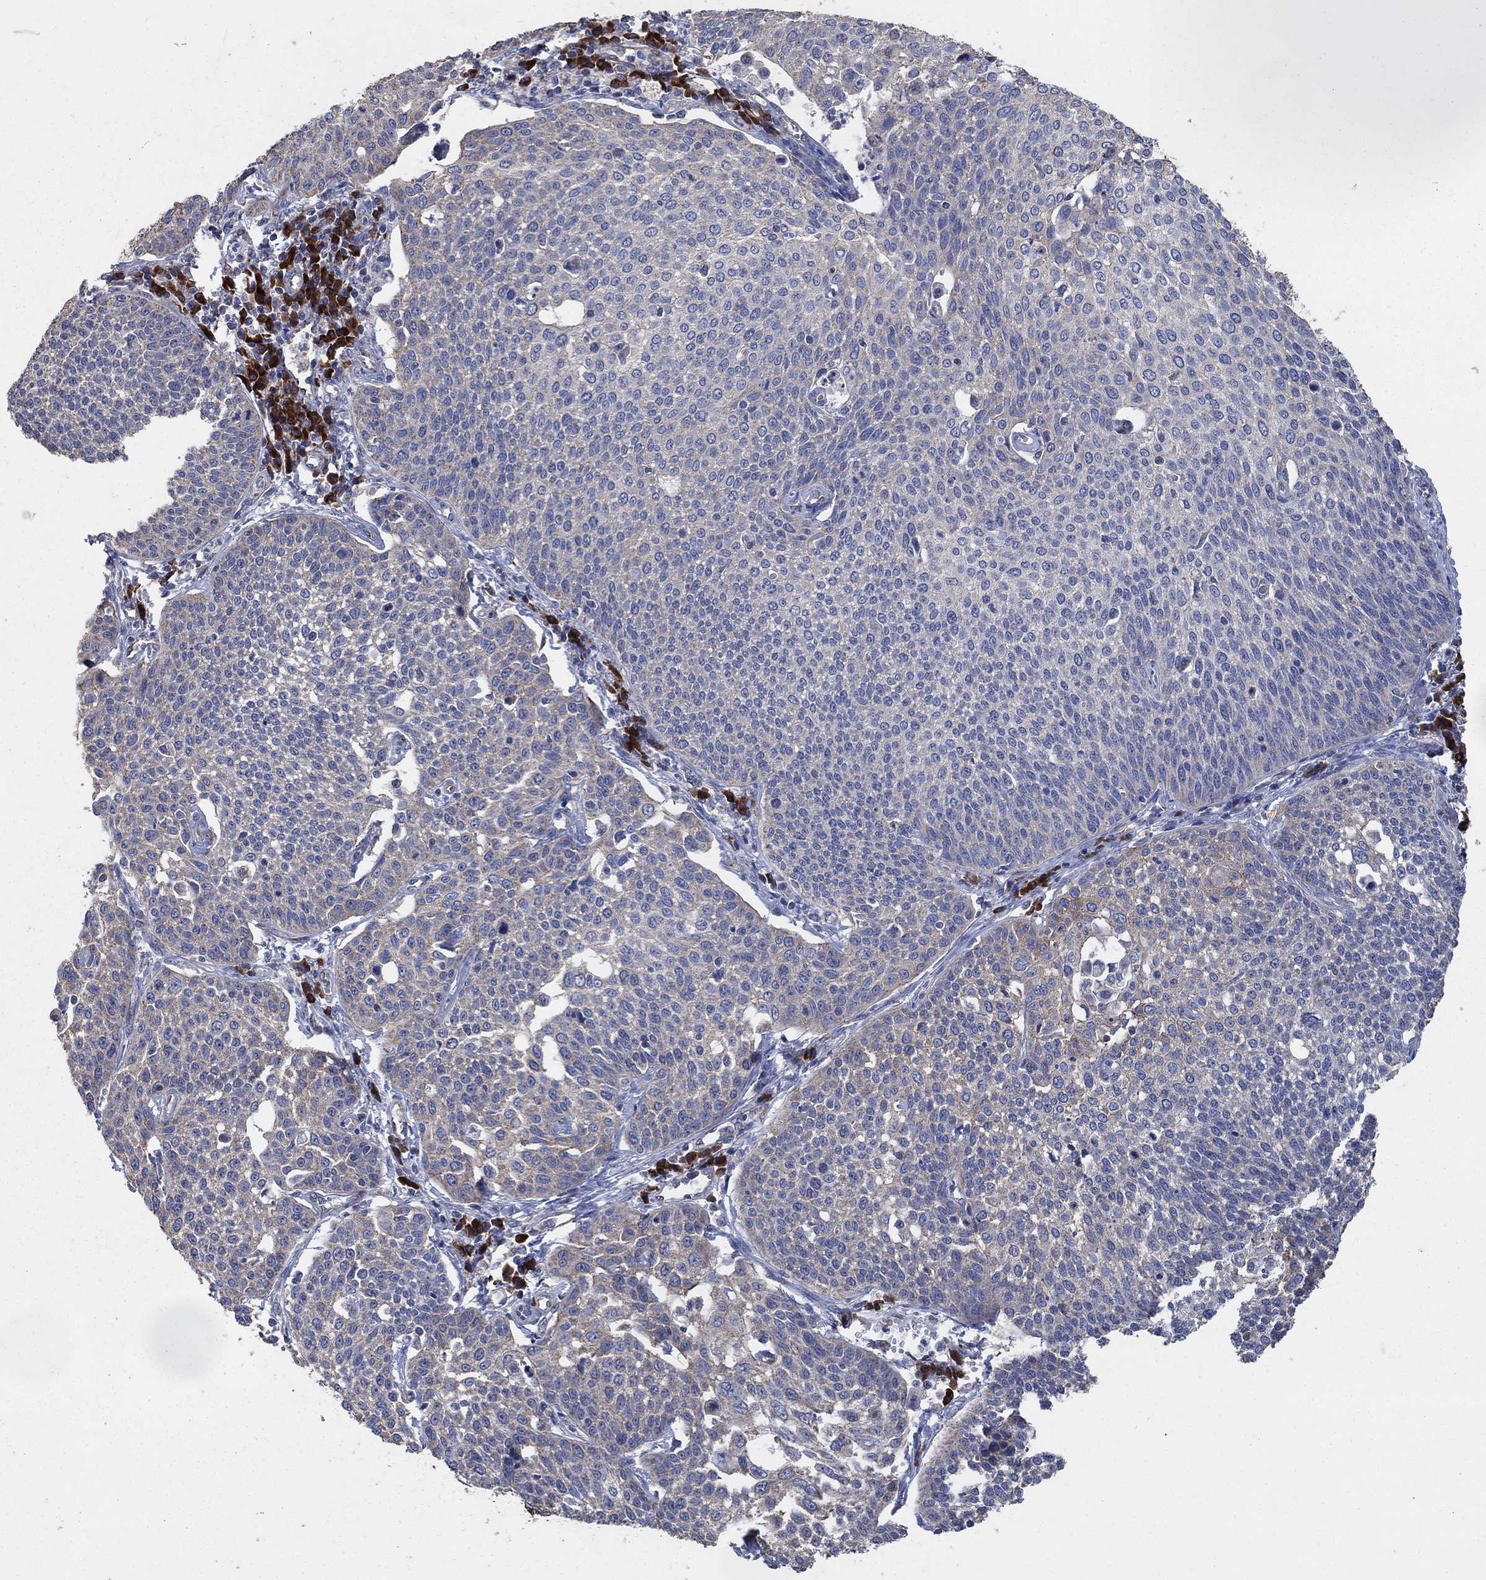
{"staining": {"intensity": "negative", "quantity": "none", "location": "none"}, "tissue": "cervical cancer", "cell_type": "Tumor cells", "image_type": "cancer", "snomed": [{"axis": "morphology", "description": "Squamous cell carcinoma, NOS"}, {"axis": "topography", "description": "Cervix"}], "caption": "High power microscopy micrograph of an IHC image of cervical cancer, revealing no significant positivity in tumor cells.", "gene": "HID1", "patient": {"sex": "female", "age": 34}}